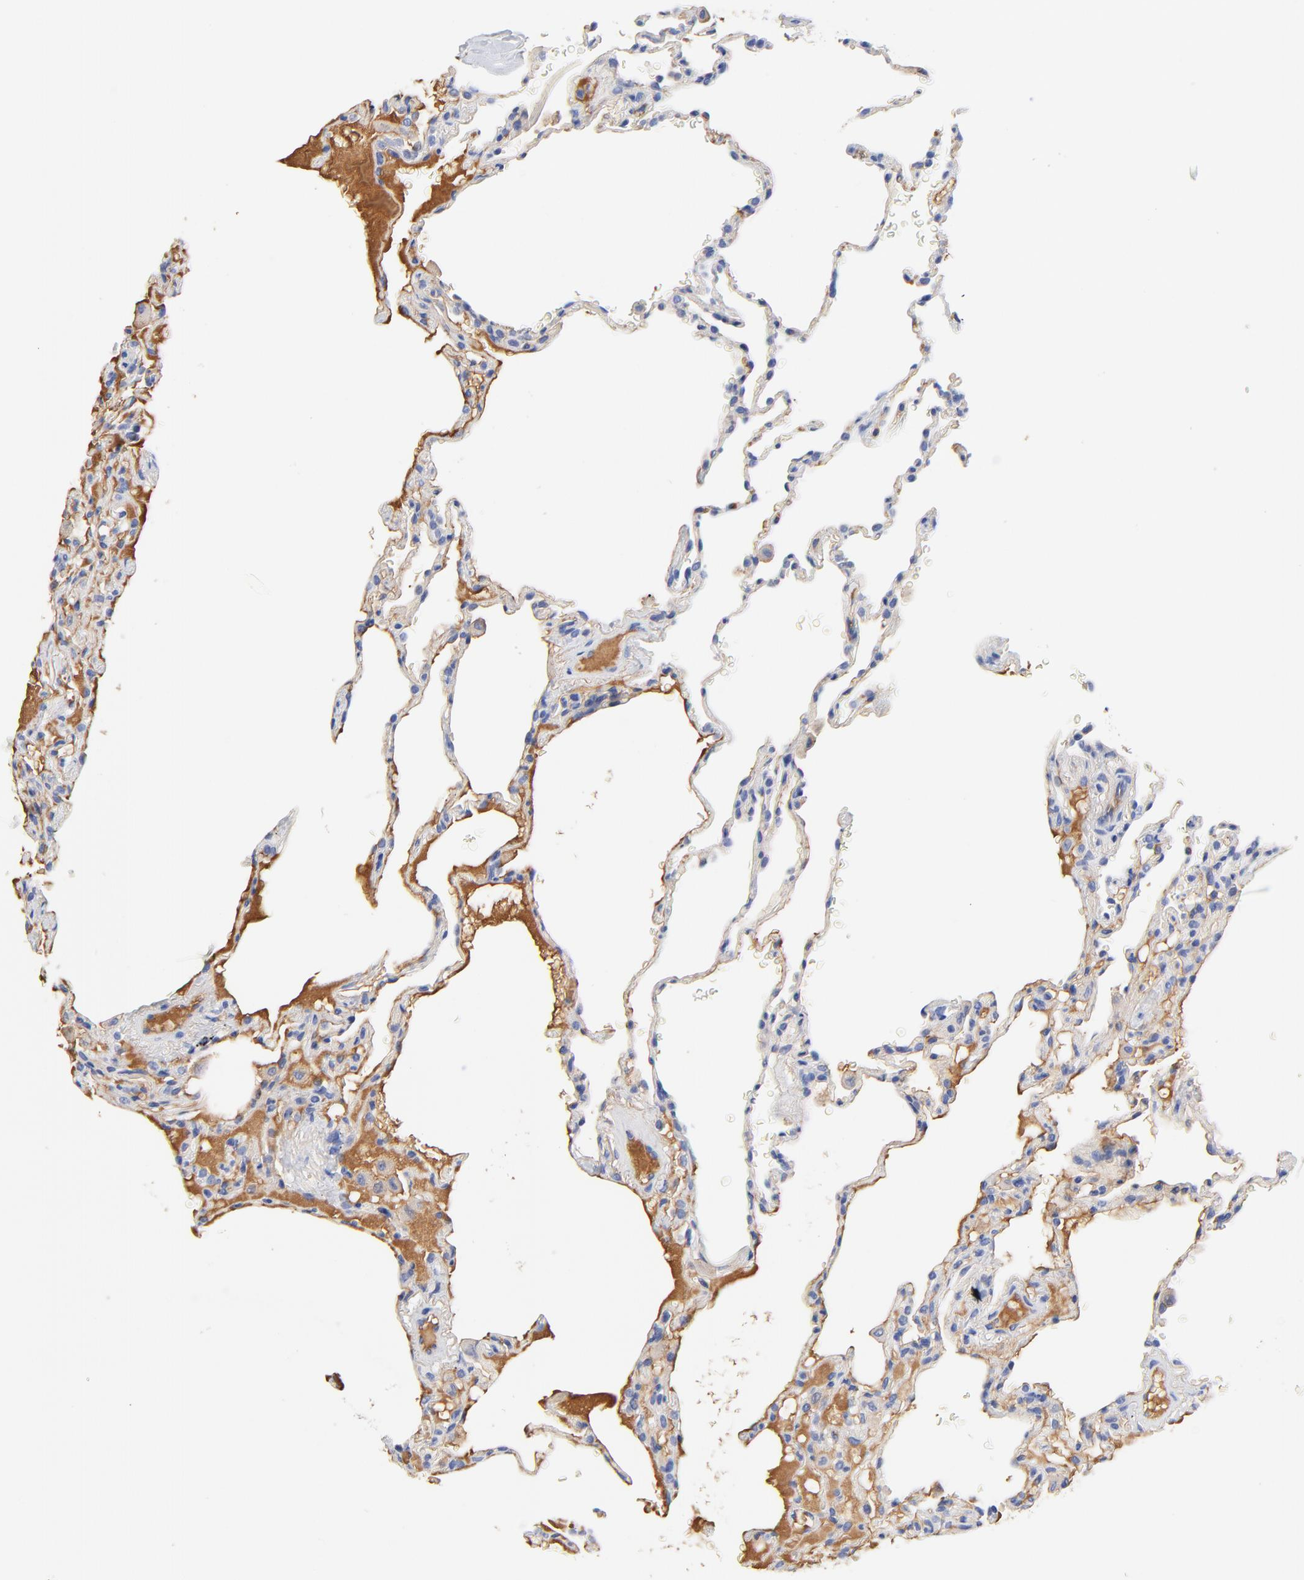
{"staining": {"intensity": "weak", "quantity": "25%-75%", "location": "cytoplasmic/membranous"}, "tissue": "lung", "cell_type": "Alveolar cells", "image_type": "normal", "snomed": [{"axis": "morphology", "description": "Normal tissue, NOS"}, {"axis": "topography", "description": "Lung"}], "caption": "Normal lung displays weak cytoplasmic/membranous staining in about 25%-75% of alveolar cells.", "gene": "IGLV3", "patient": {"sex": "male", "age": 59}}